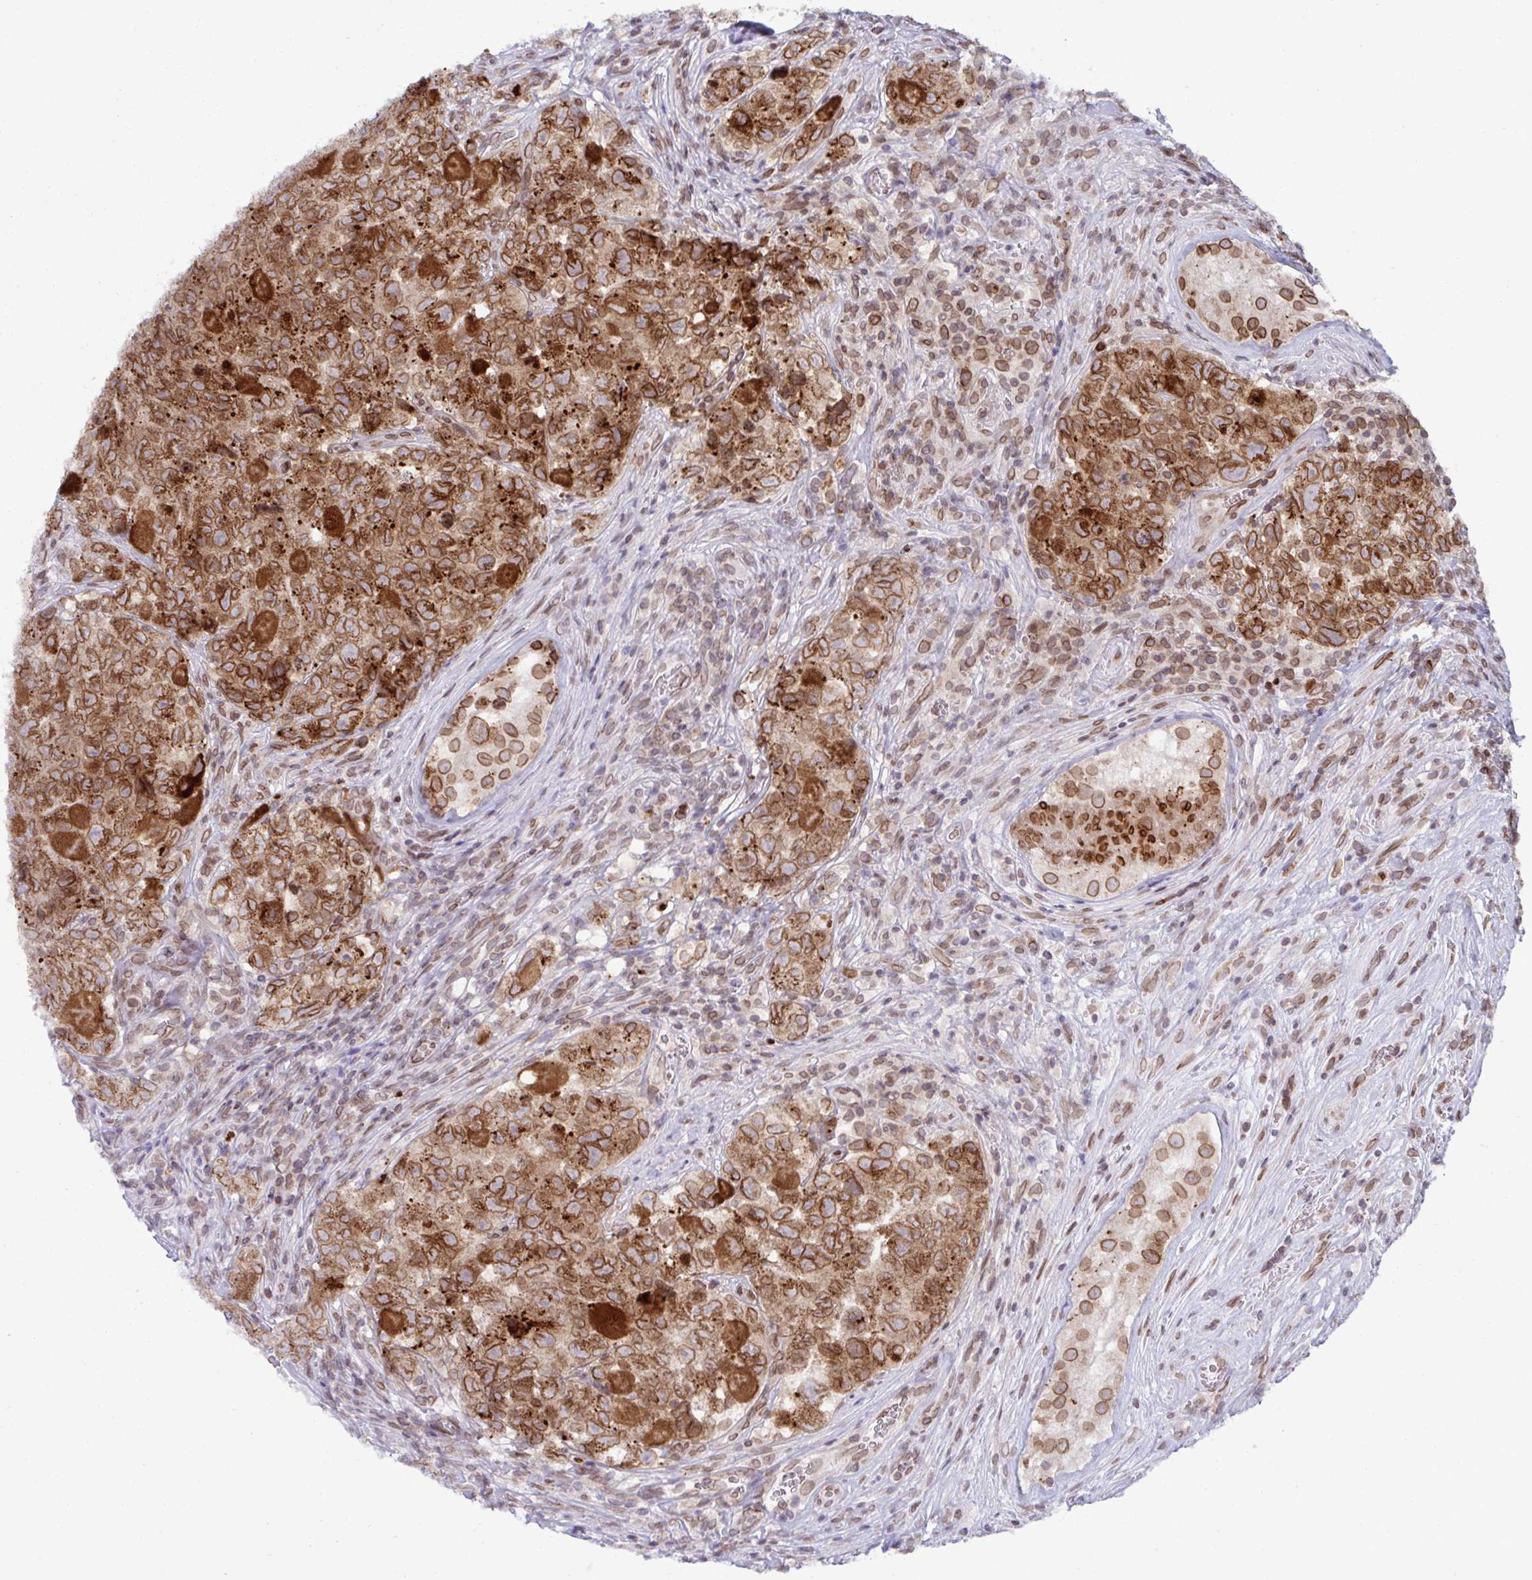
{"staining": {"intensity": "moderate", "quantity": ">75%", "location": "cytoplasmic/membranous,nuclear"}, "tissue": "testis cancer", "cell_type": "Tumor cells", "image_type": "cancer", "snomed": [{"axis": "morphology", "description": "Carcinoma, Embryonal, NOS"}, {"axis": "topography", "description": "Testis"}], "caption": "Moderate cytoplasmic/membranous and nuclear staining is seen in approximately >75% of tumor cells in embryonal carcinoma (testis). The protein of interest is shown in brown color, while the nuclei are stained blue.", "gene": "RANBP2", "patient": {"sex": "male", "age": 18}}